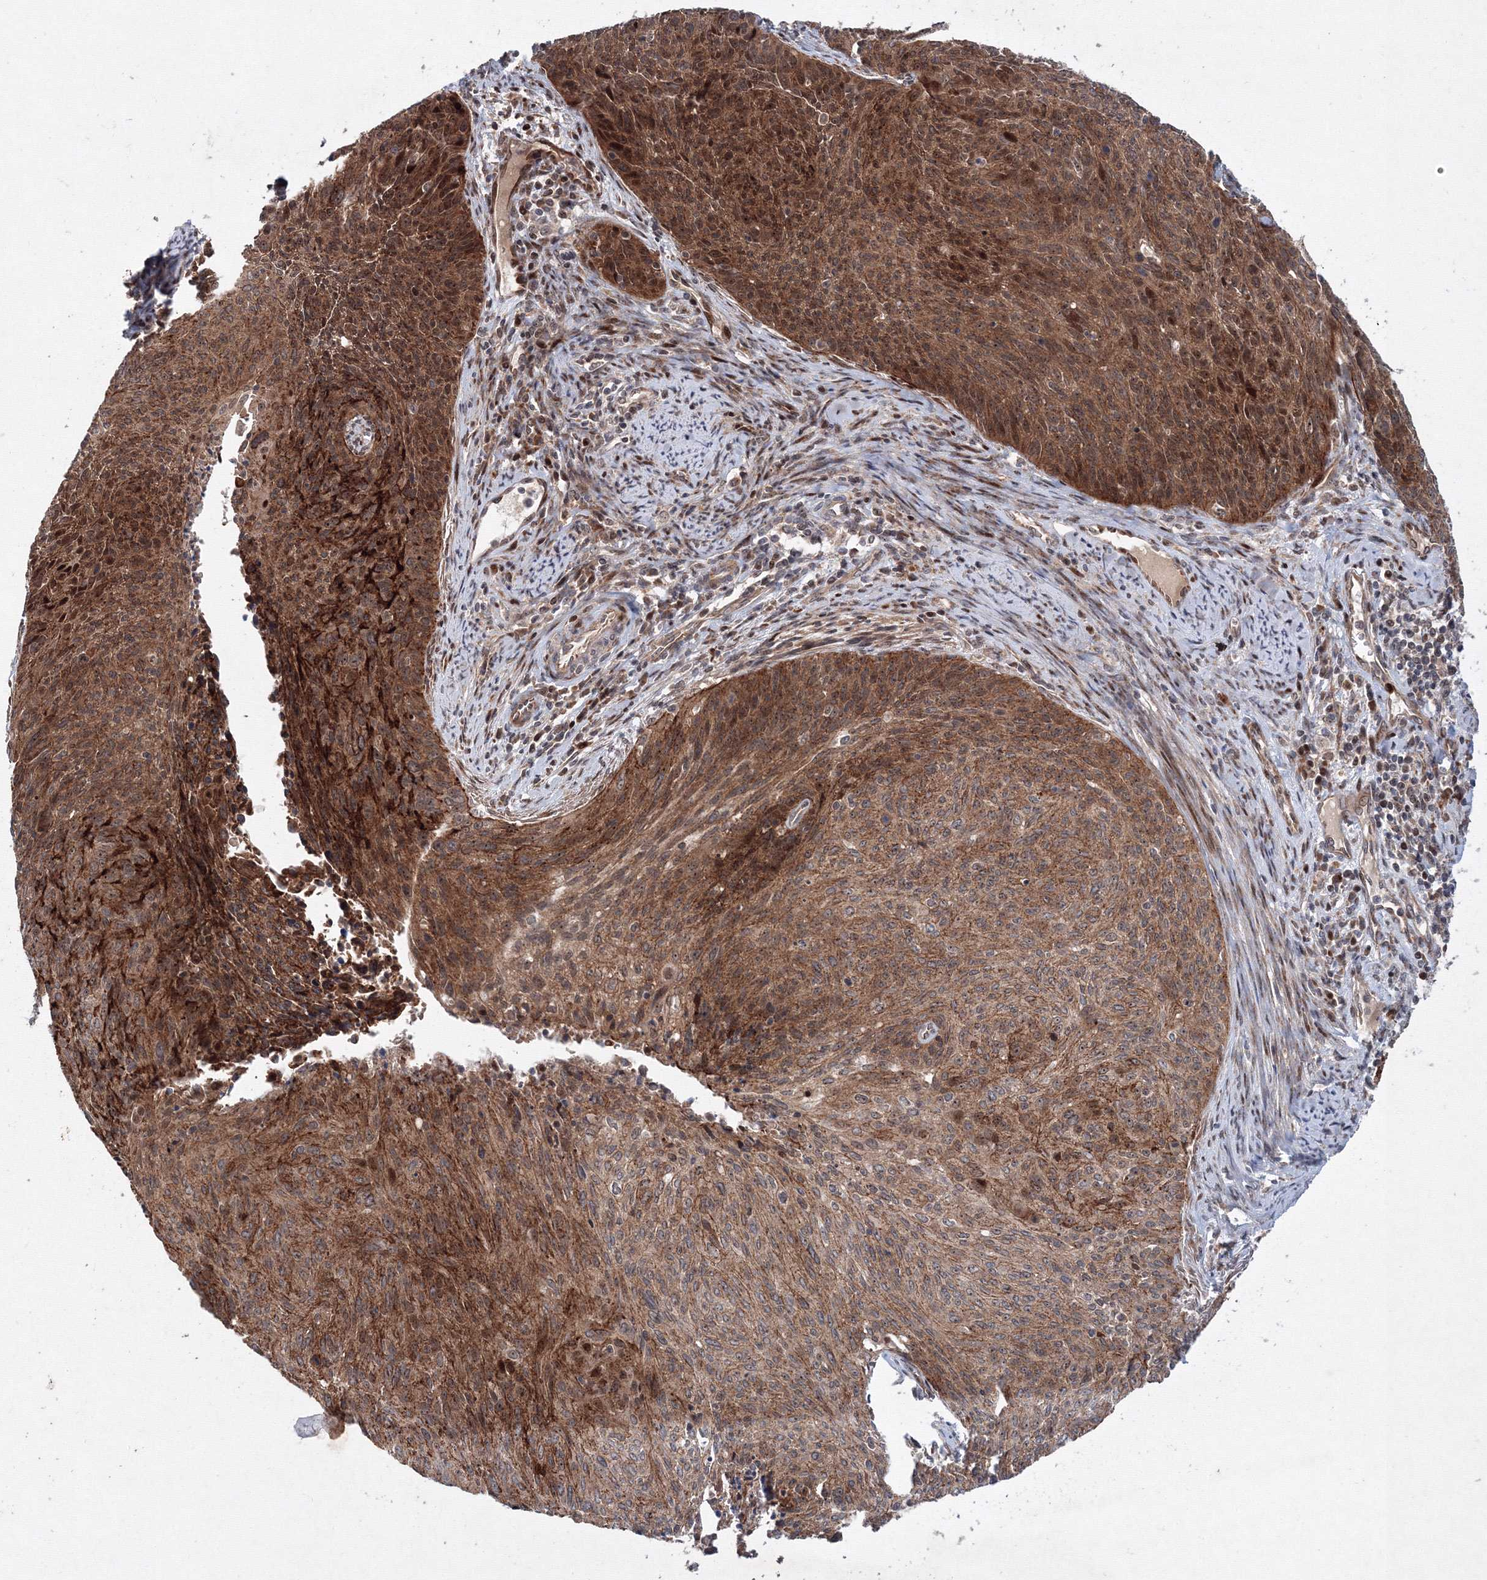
{"staining": {"intensity": "moderate", "quantity": ">75%", "location": "cytoplasmic/membranous,nuclear"}, "tissue": "cervical cancer", "cell_type": "Tumor cells", "image_type": "cancer", "snomed": [{"axis": "morphology", "description": "Squamous cell carcinoma, NOS"}, {"axis": "topography", "description": "Cervix"}], "caption": "Approximately >75% of tumor cells in cervical squamous cell carcinoma exhibit moderate cytoplasmic/membranous and nuclear protein staining as visualized by brown immunohistochemical staining.", "gene": "ANKAR", "patient": {"sex": "female", "age": 55}}